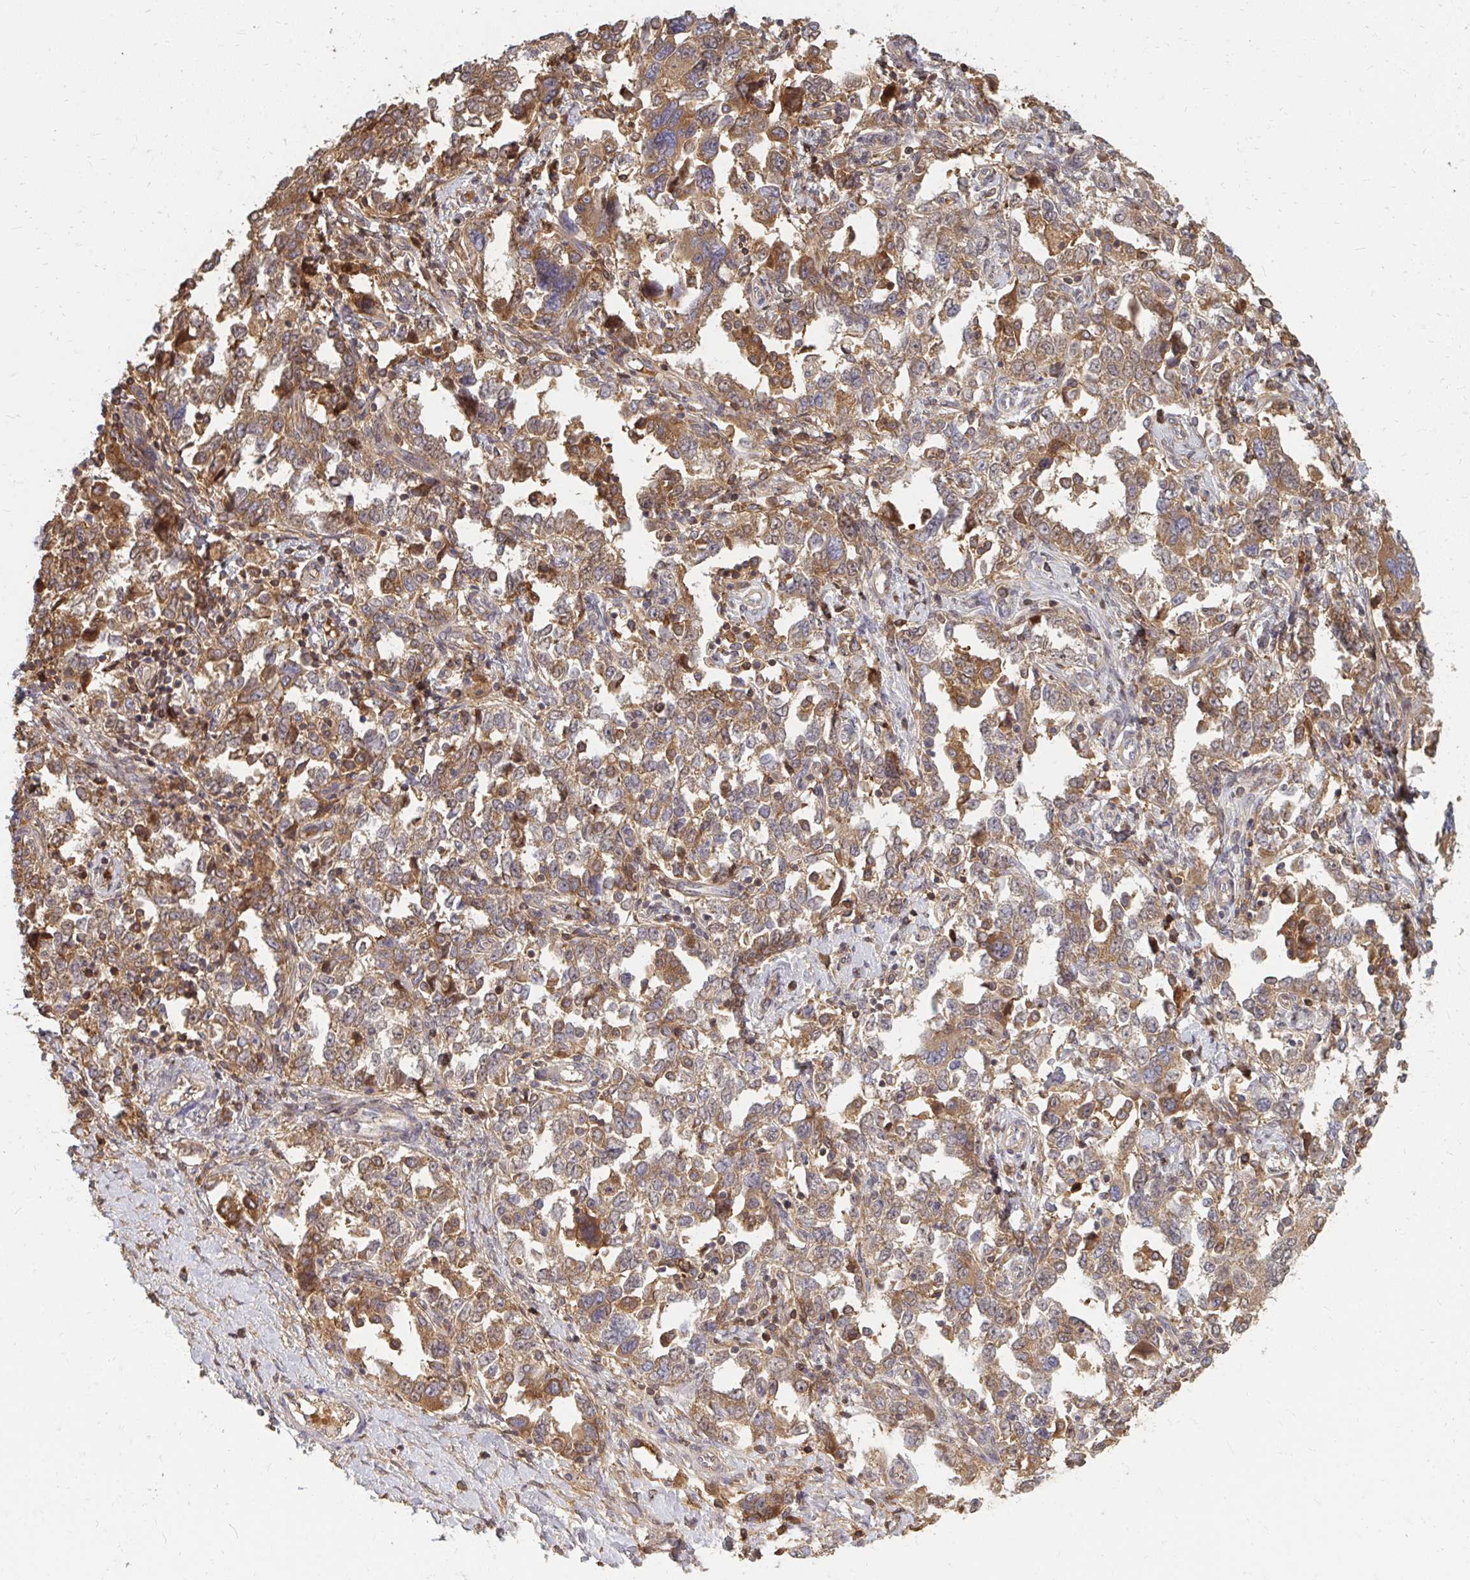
{"staining": {"intensity": "moderate", "quantity": ">75%", "location": "cytoplasmic/membranous"}, "tissue": "ovarian cancer", "cell_type": "Tumor cells", "image_type": "cancer", "snomed": [{"axis": "morphology", "description": "Carcinoma, NOS"}, {"axis": "morphology", "description": "Cystadenocarcinoma, serous, NOS"}, {"axis": "topography", "description": "Ovary"}], "caption": "IHC of human ovarian cancer reveals medium levels of moderate cytoplasmic/membranous expression in about >75% of tumor cells.", "gene": "ZNF285", "patient": {"sex": "female", "age": 69}}